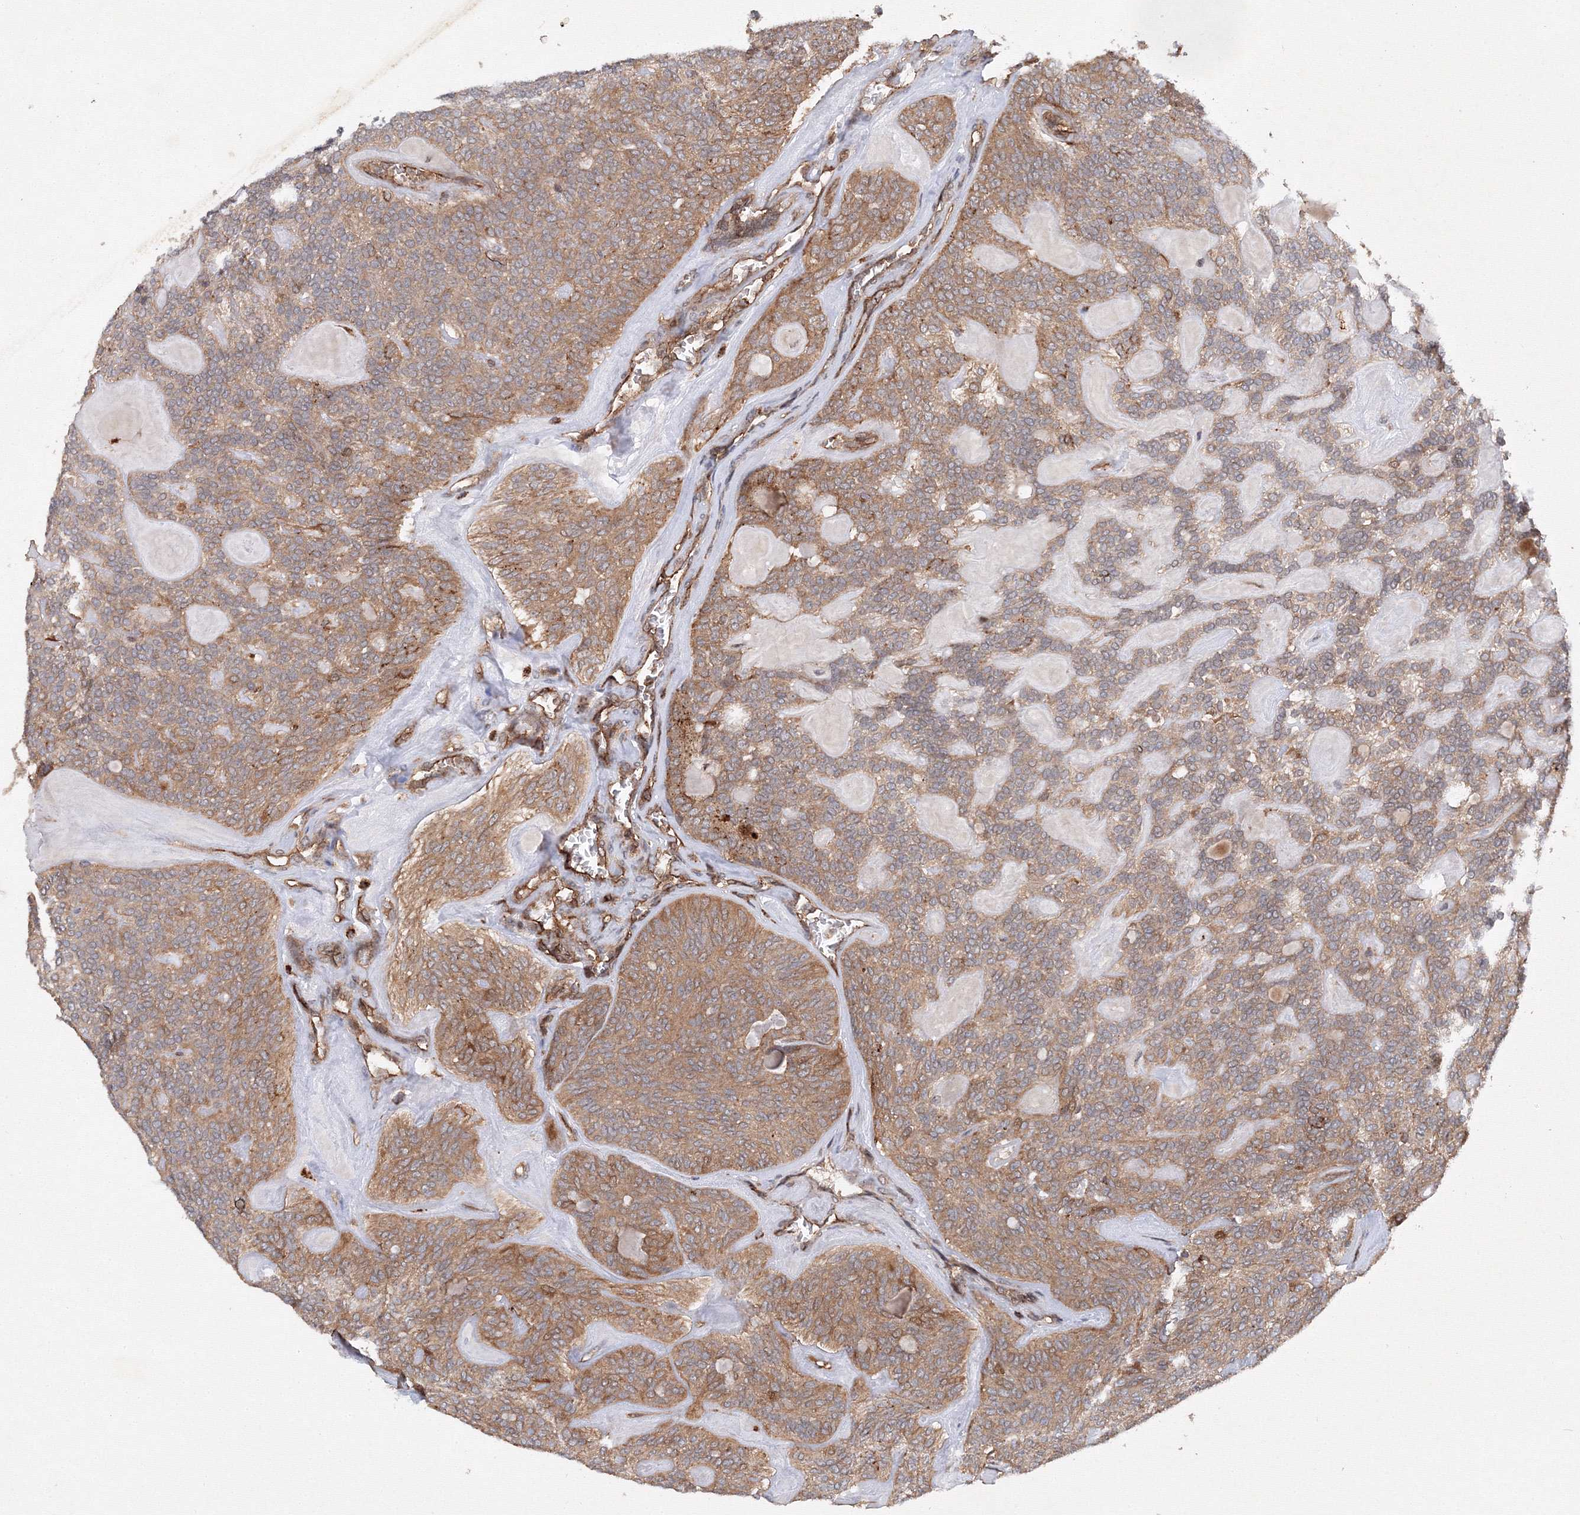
{"staining": {"intensity": "moderate", "quantity": ">75%", "location": "cytoplasmic/membranous"}, "tissue": "head and neck cancer", "cell_type": "Tumor cells", "image_type": "cancer", "snomed": [{"axis": "morphology", "description": "Adenocarcinoma, NOS"}, {"axis": "topography", "description": "Head-Neck"}], "caption": "This histopathology image shows immunohistochemistry staining of human head and neck cancer (adenocarcinoma), with medium moderate cytoplasmic/membranous positivity in about >75% of tumor cells.", "gene": "DCTD", "patient": {"sex": "male", "age": 66}}